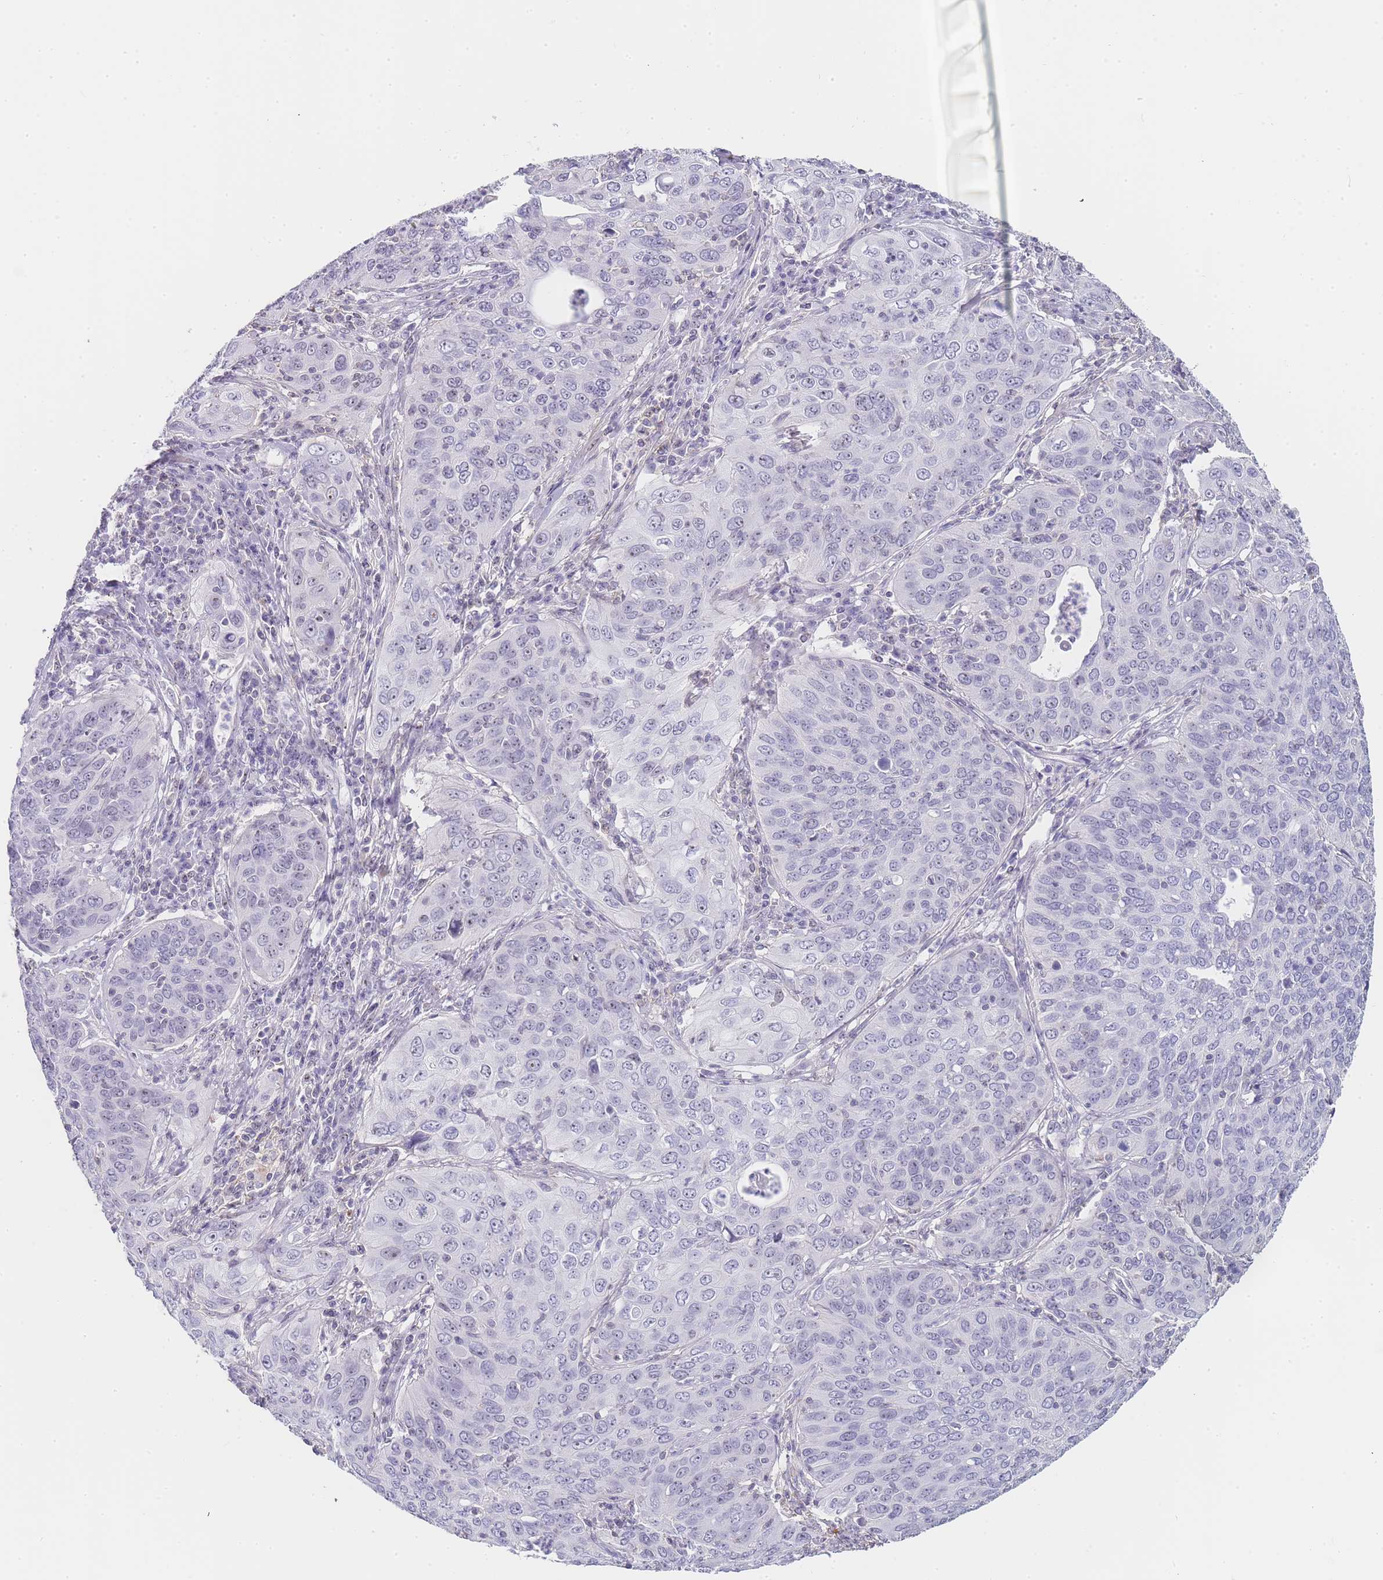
{"staining": {"intensity": "weak", "quantity": "<25%", "location": "nuclear"}, "tissue": "cervical cancer", "cell_type": "Tumor cells", "image_type": "cancer", "snomed": [{"axis": "morphology", "description": "Squamous cell carcinoma, NOS"}, {"axis": "topography", "description": "Cervix"}], "caption": "An image of squamous cell carcinoma (cervical) stained for a protein displays no brown staining in tumor cells.", "gene": "NOP14", "patient": {"sex": "female", "age": 36}}